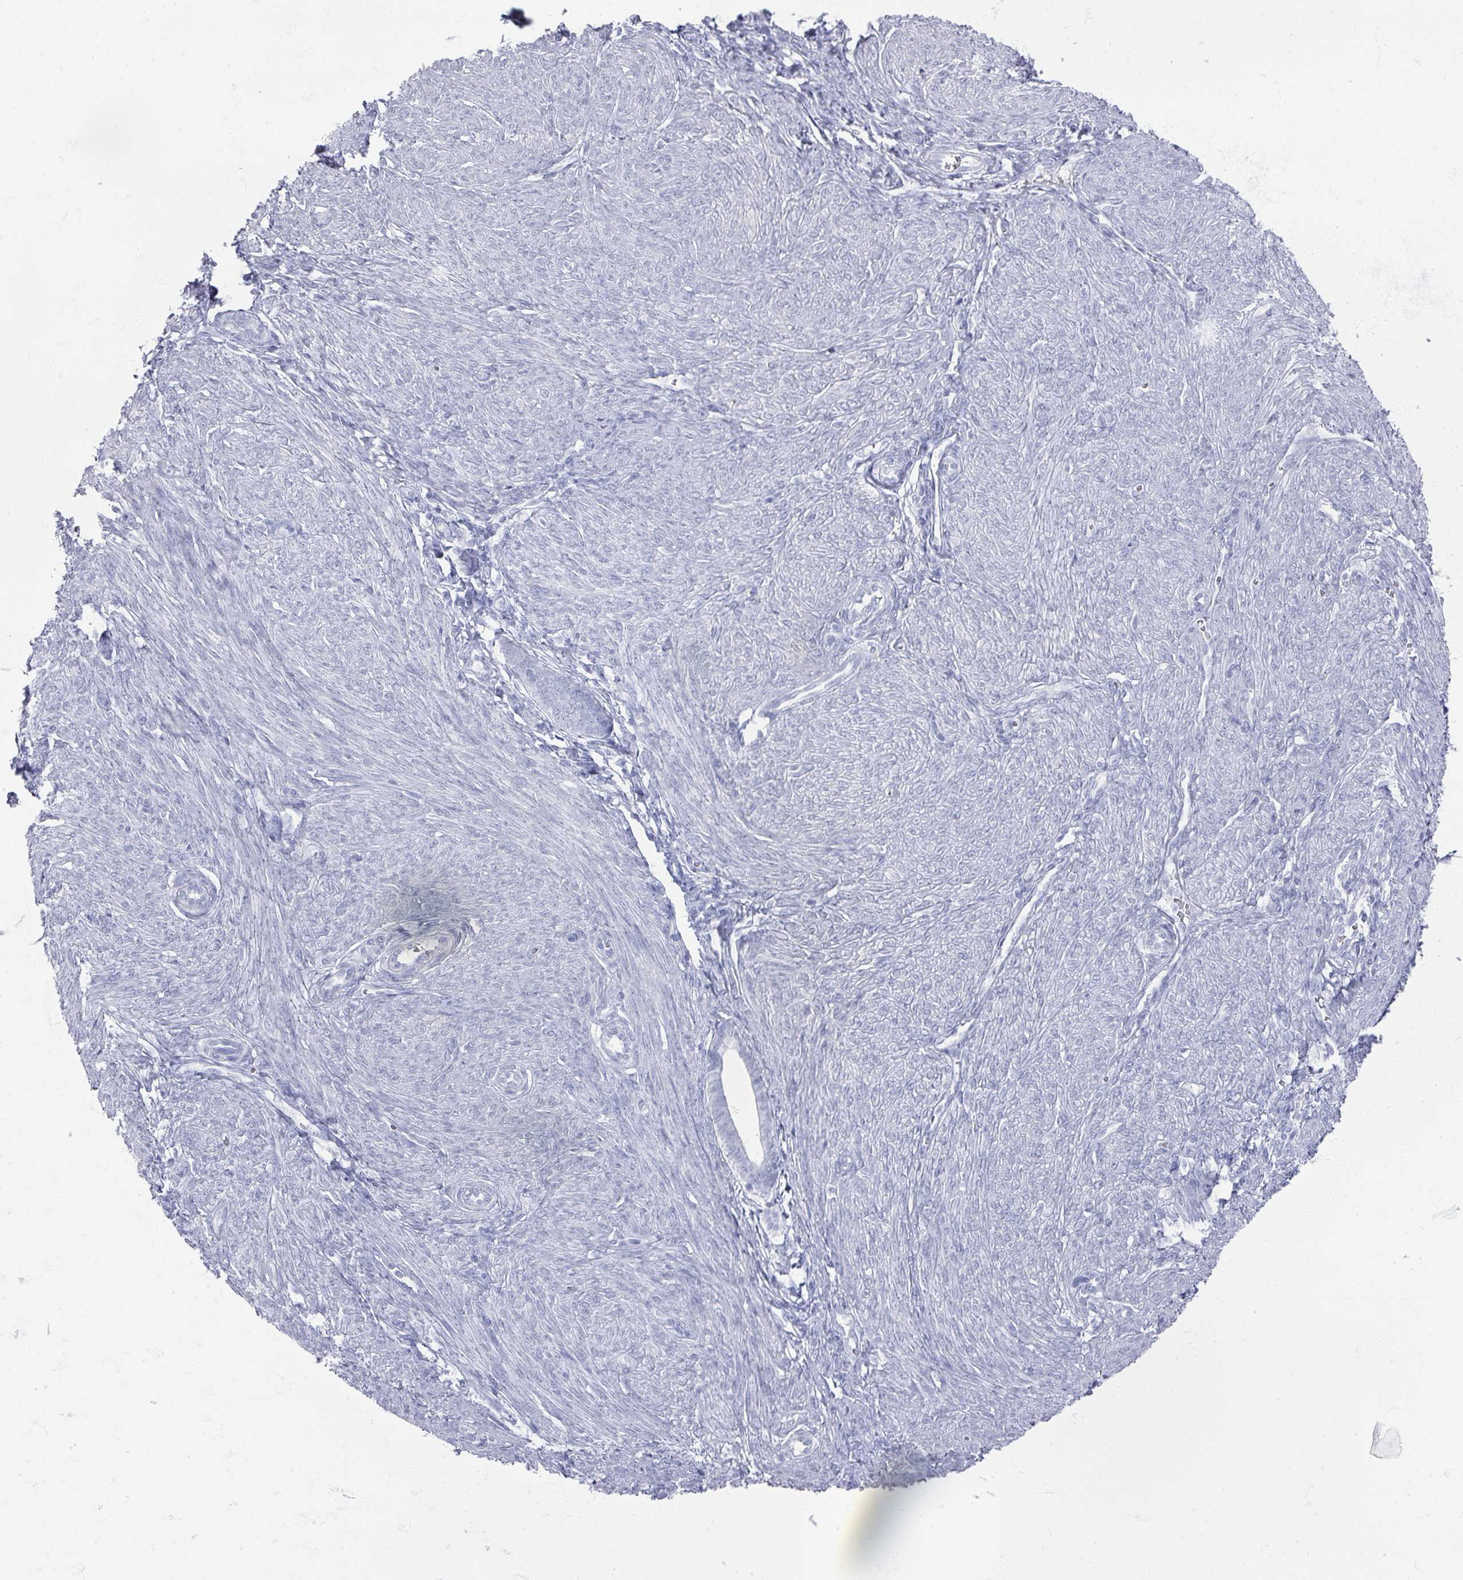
{"staining": {"intensity": "negative", "quantity": "none", "location": "none"}, "tissue": "endometrial cancer", "cell_type": "Tumor cells", "image_type": "cancer", "snomed": [{"axis": "morphology", "description": "Adenocarcinoma, NOS"}, {"axis": "topography", "description": "Endometrium"}], "caption": "A high-resolution micrograph shows immunohistochemistry (IHC) staining of endometrial cancer (adenocarcinoma), which exhibits no significant expression in tumor cells.", "gene": "OMG", "patient": {"sex": "female", "age": 87}}